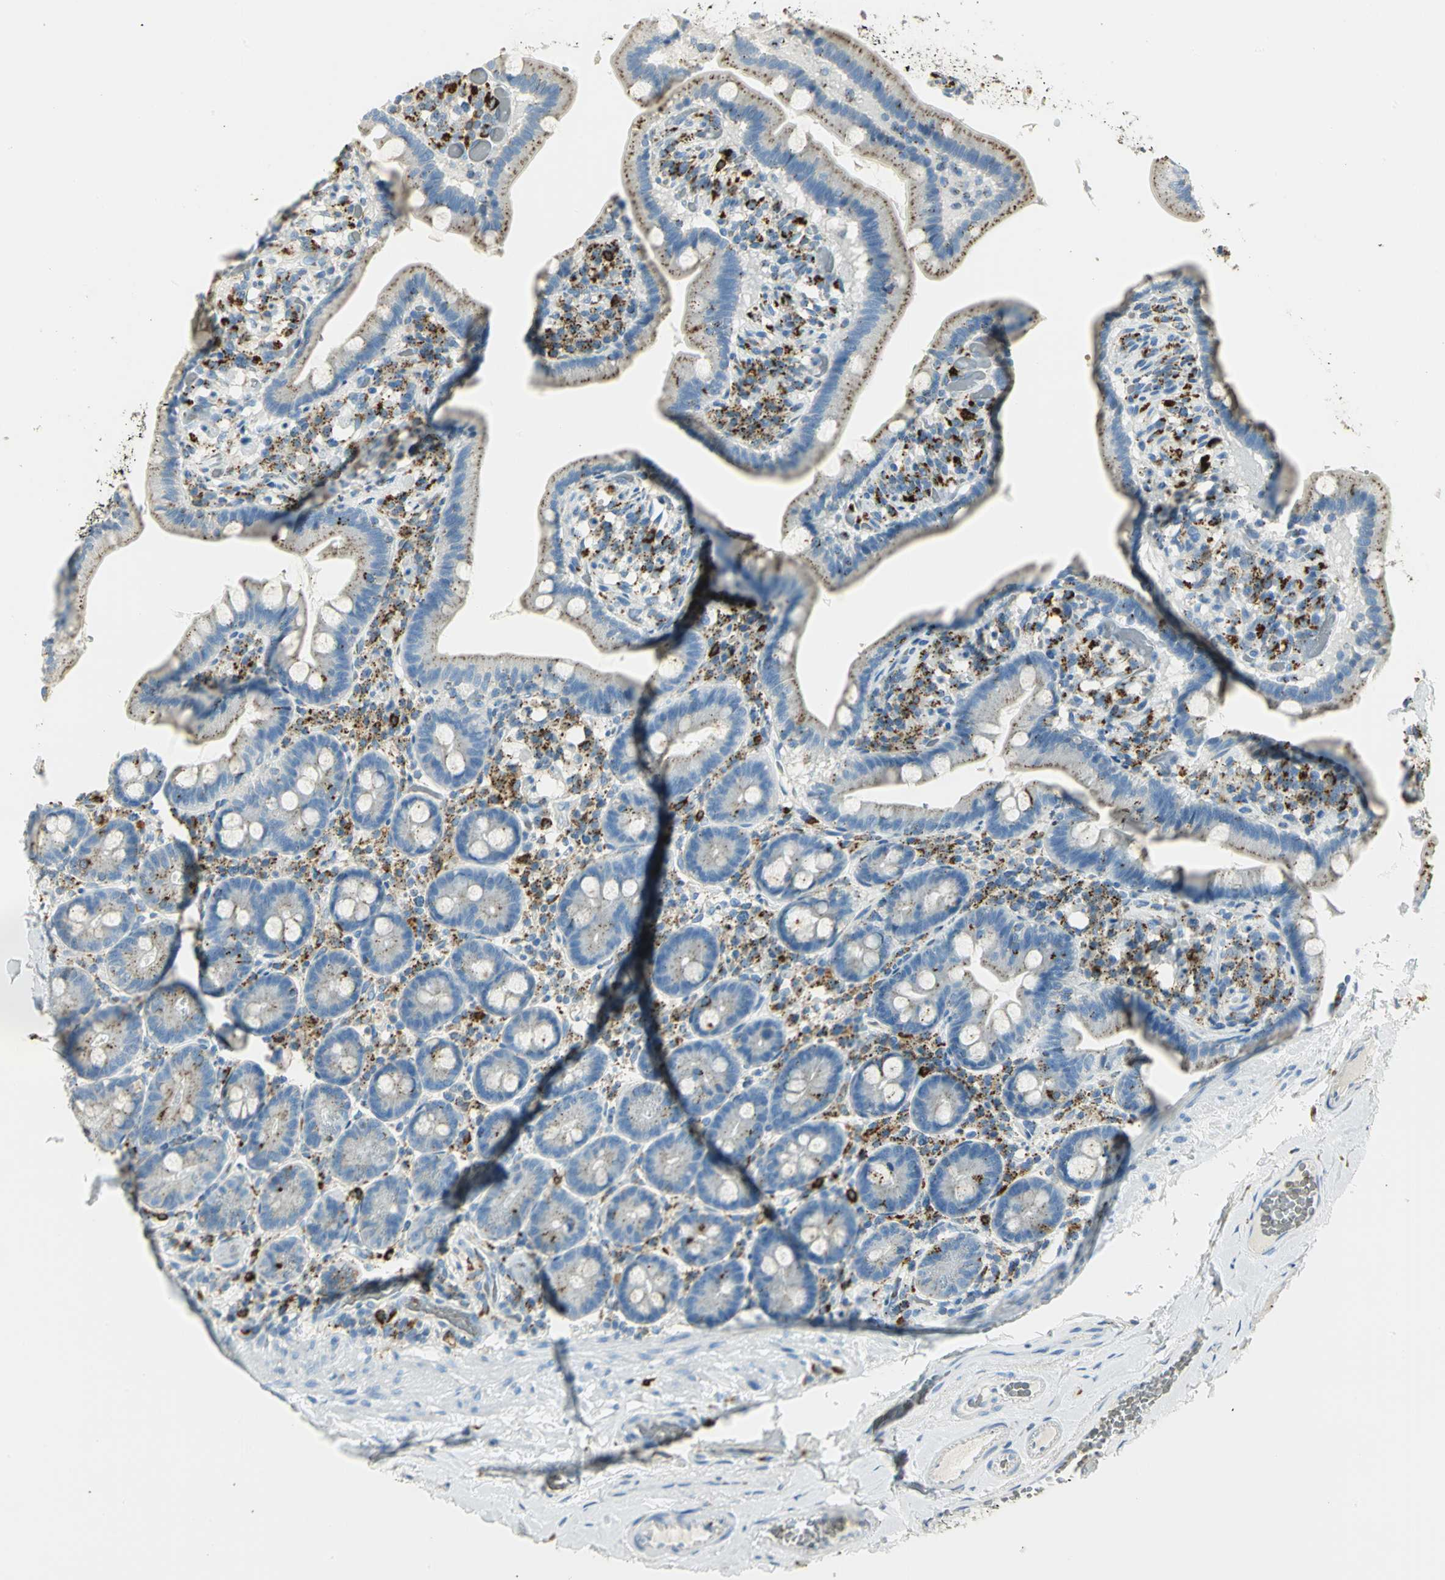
{"staining": {"intensity": "strong", "quantity": "25%-75%", "location": "cytoplasmic/membranous"}, "tissue": "duodenum", "cell_type": "Glandular cells", "image_type": "normal", "snomed": [{"axis": "morphology", "description": "Normal tissue, NOS"}, {"axis": "topography", "description": "Duodenum"}], "caption": "Immunohistochemical staining of benign human duodenum displays high levels of strong cytoplasmic/membranous staining in approximately 25%-75% of glandular cells.", "gene": "ARSA", "patient": {"sex": "male", "age": 66}}